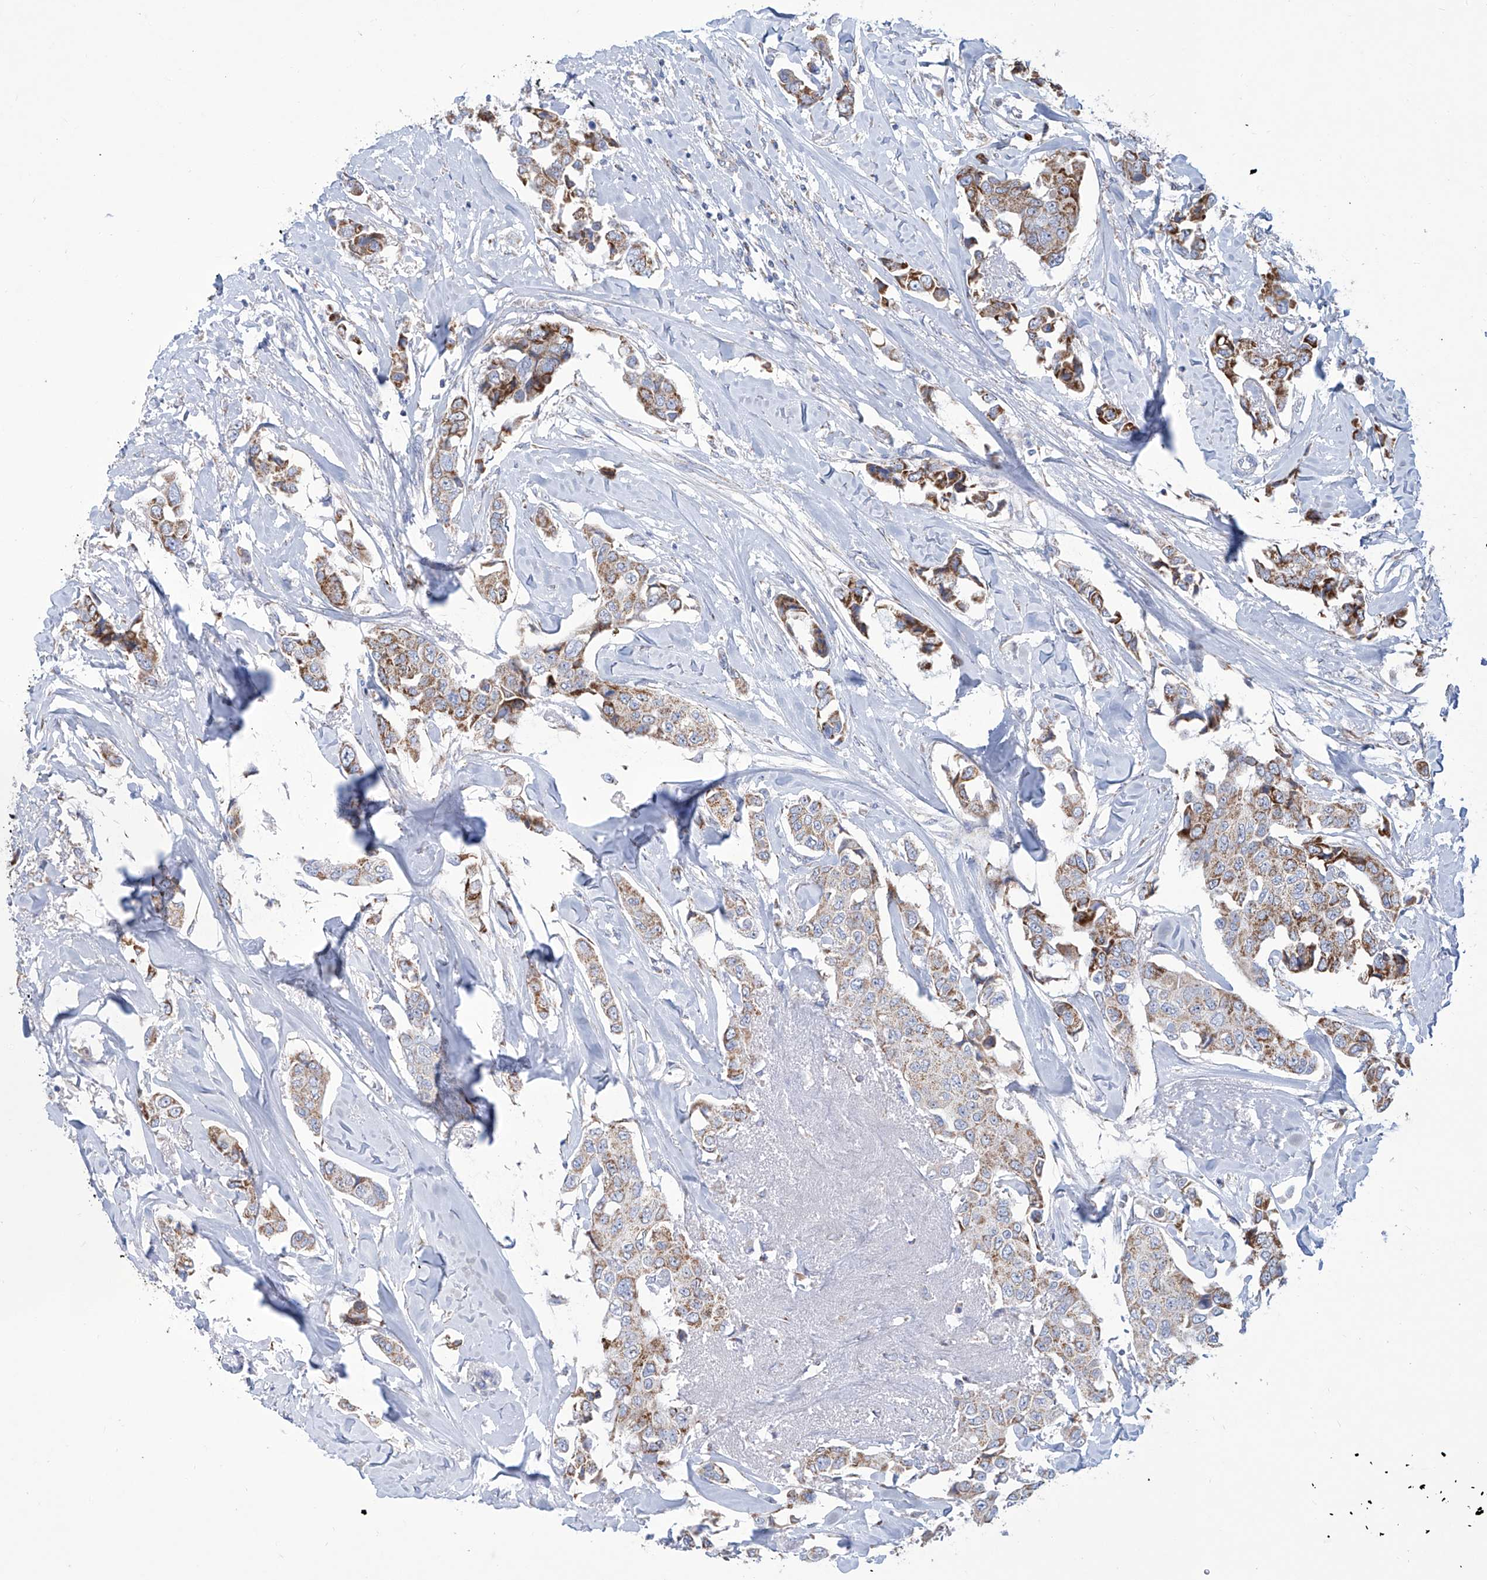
{"staining": {"intensity": "strong", "quantity": "25%-75%", "location": "cytoplasmic/membranous"}, "tissue": "breast cancer", "cell_type": "Tumor cells", "image_type": "cancer", "snomed": [{"axis": "morphology", "description": "Duct carcinoma"}, {"axis": "topography", "description": "Breast"}], "caption": "Tumor cells demonstrate strong cytoplasmic/membranous staining in approximately 25%-75% of cells in infiltrating ductal carcinoma (breast).", "gene": "ALDH6A1", "patient": {"sex": "female", "age": 80}}